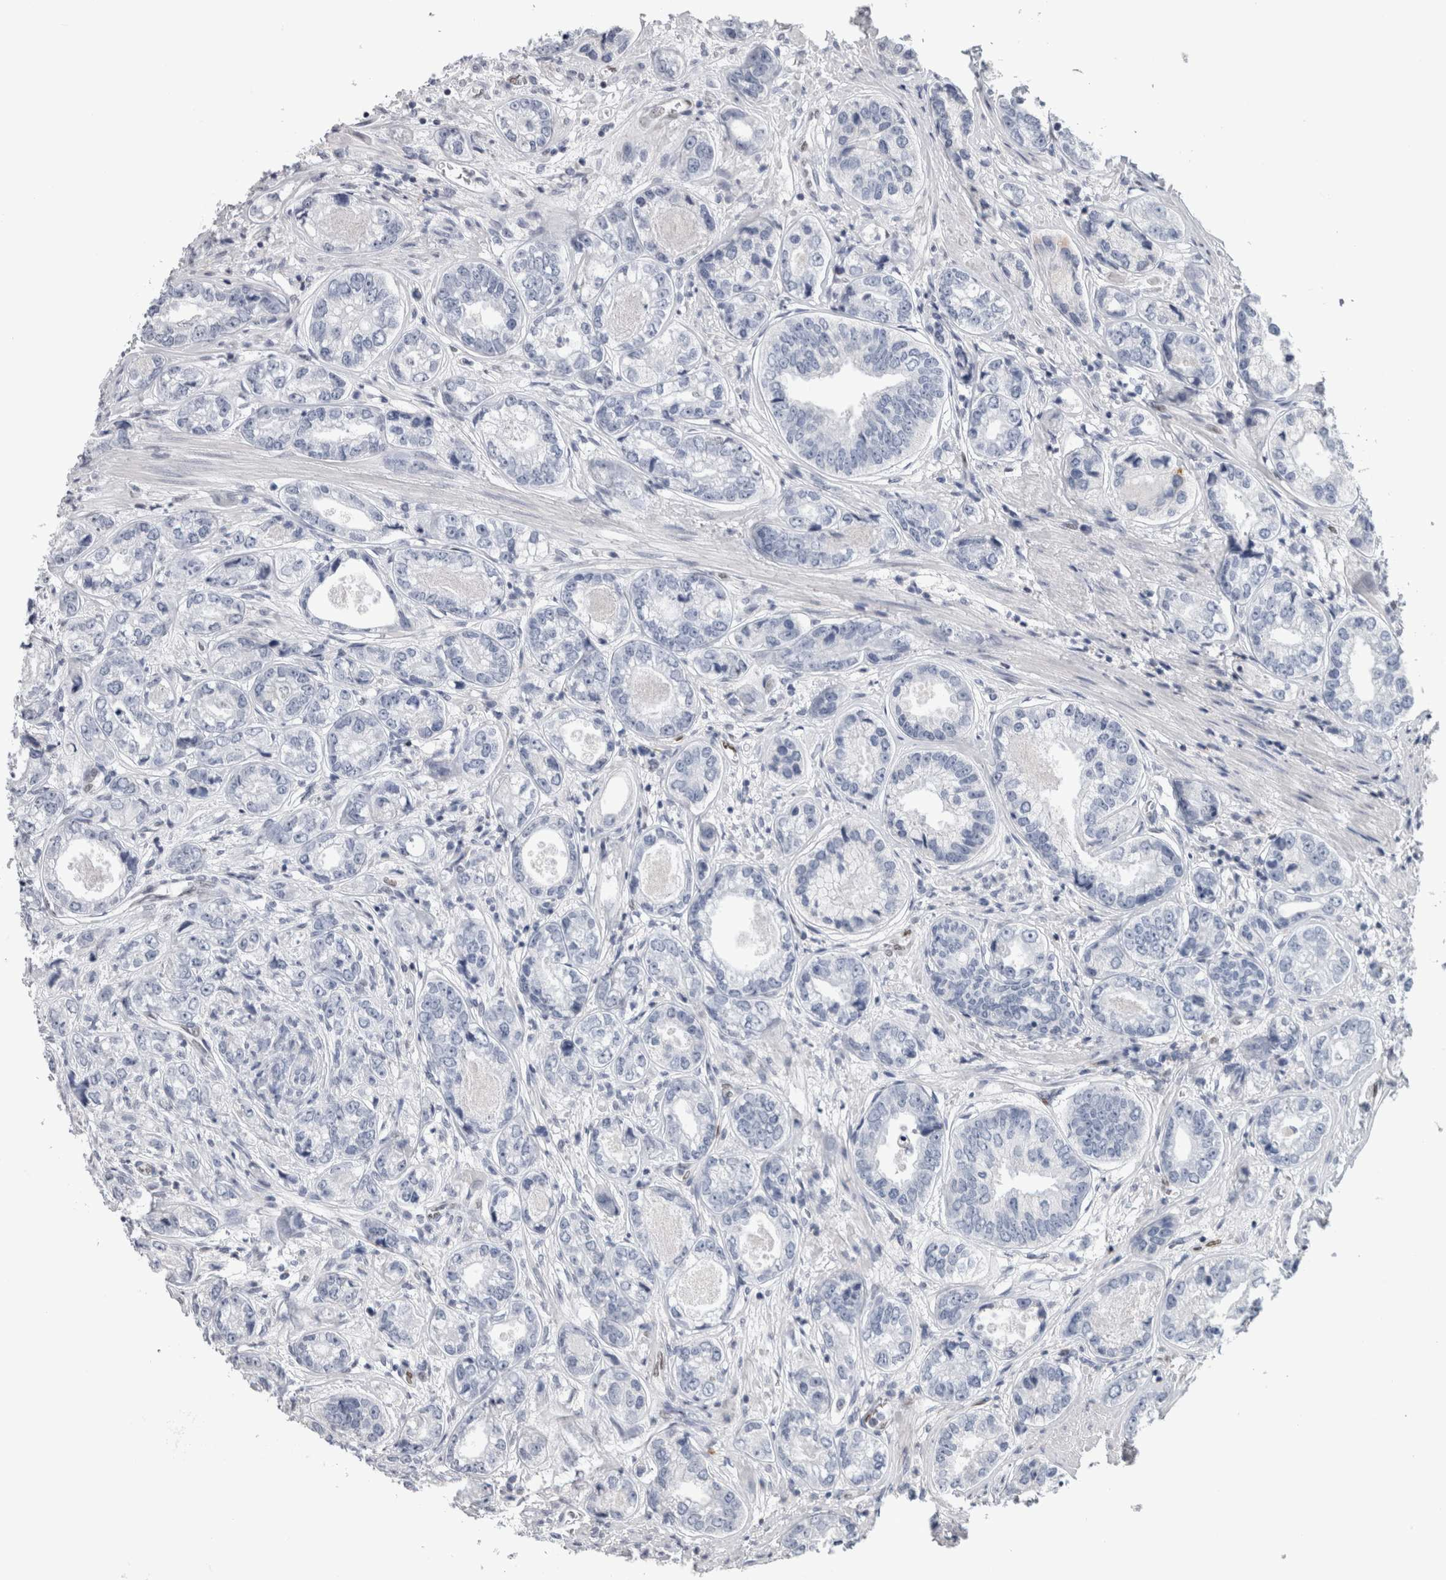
{"staining": {"intensity": "negative", "quantity": "none", "location": "none"}, "tissue": "prostate cancer", "cell_type": "Tumor cells", "image_type": "cancer", "snomed": [{"axis": "morphology", "description": "Adenocarcinoma, High grade"}, {"axis": "topography", "description": "Prostate"}], "caption": "DAB (3,3'-diaminobenzidine) immunohistochemical staining of prostate cancer (high-grade adenocarcinoma) displays no significant expression in tumor cells.", "gene": "IL33", "patient": {"sex": "male", "age": 61}}